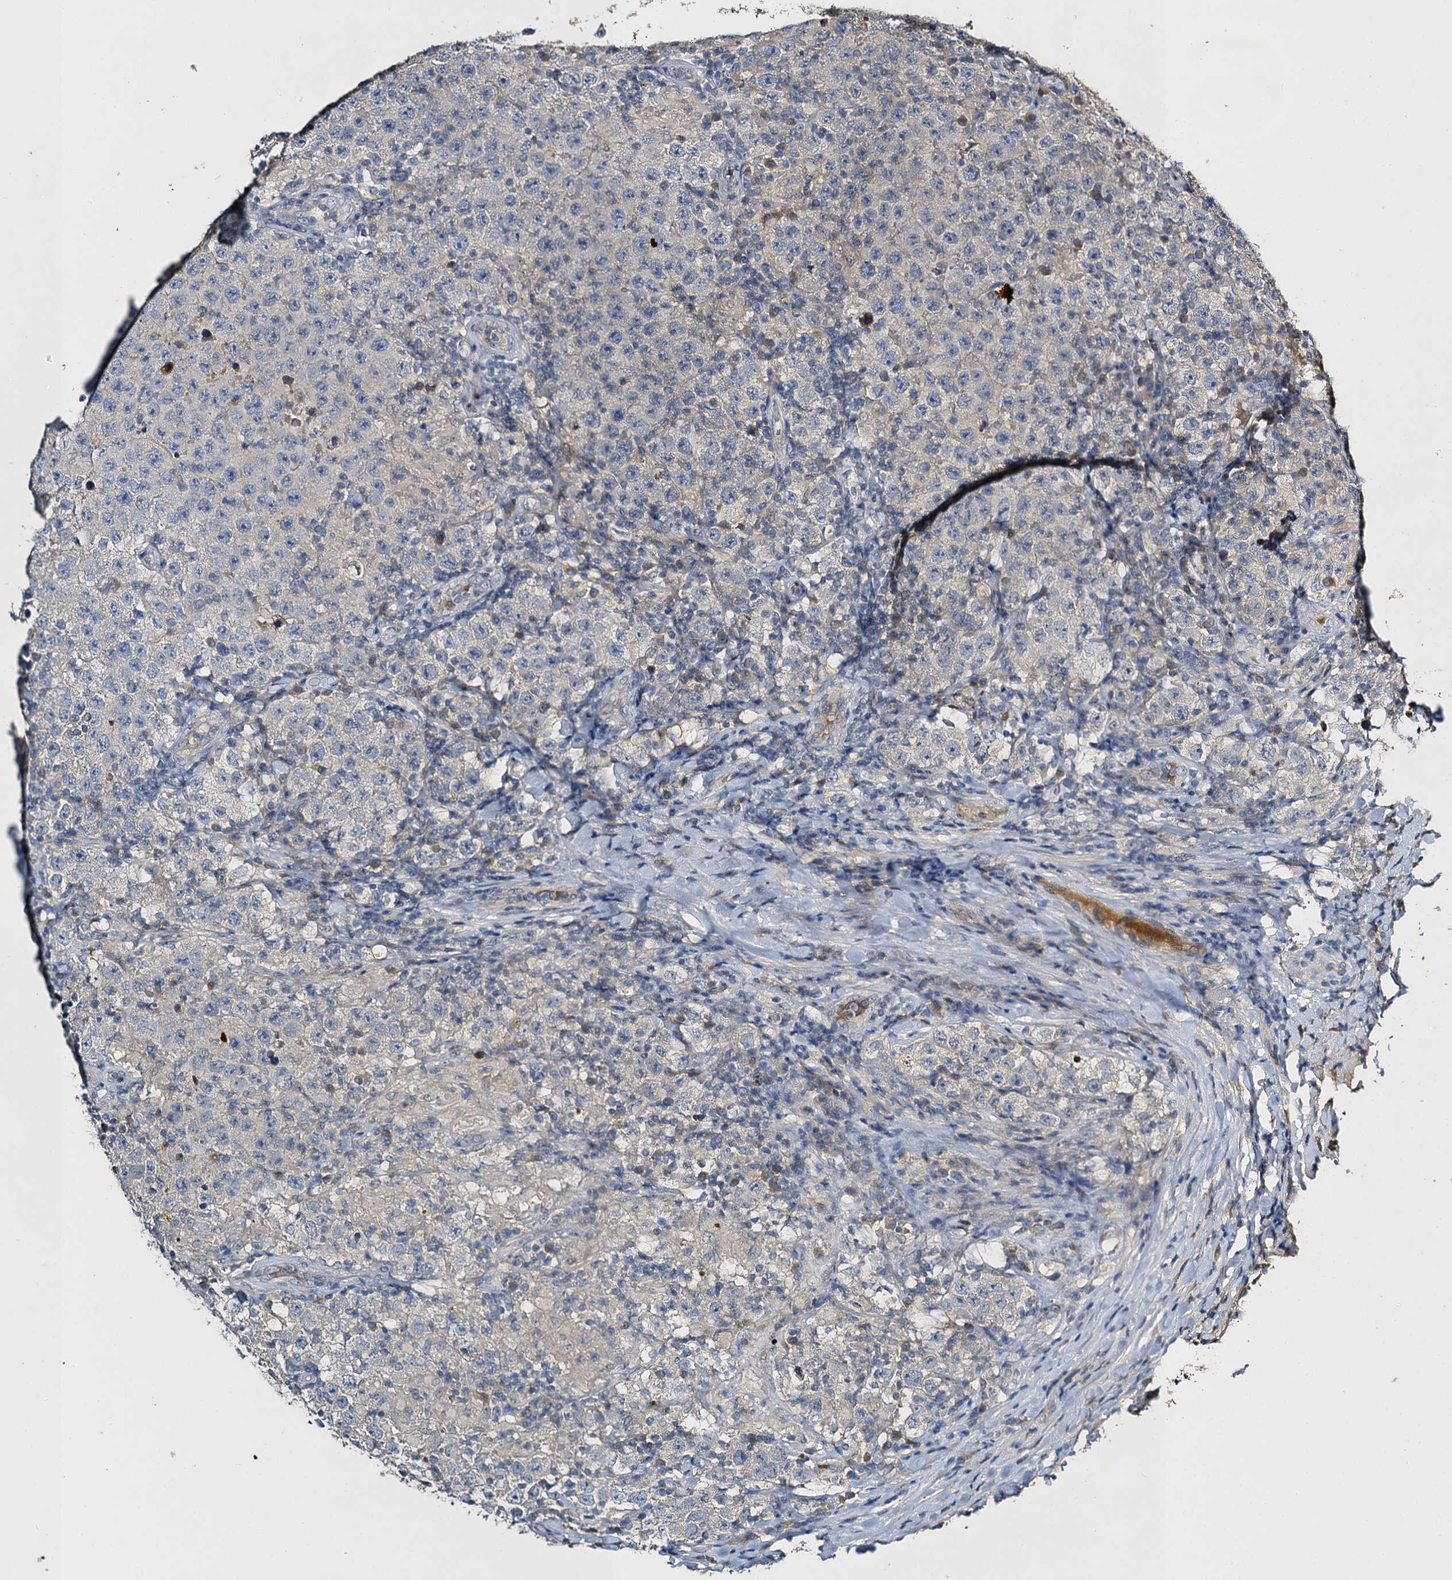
{"staining": {"intensity": "negative", "quantity": "none", "location": "none"}, "tissue": "testis cancer", "cell_type": "Tumor cells", "image_type": "cancer", "snomed": [{"axis": "morphology", "description": "Normal tissue, NOS"}, {"axis": "morphology", "description": "Urothelial carcinoma, High grade"}, {"axis": "morphology", "description": "Seminoma, NOS"}, {"axis": "morphology", "description": "Carcinoma, Embryonal, NOS"}, {"axis": "topography", "description": "Urinary bladder"}, {"axis": "topography", "description": "Testis"}], "caption": "Testis cancer (seminoma) stained for a protein using immunohistochemistry (IHC) displays no expression tumor cells.", "gene": "SLC11A2", "patient": {"sex": "male", "age": 41}}